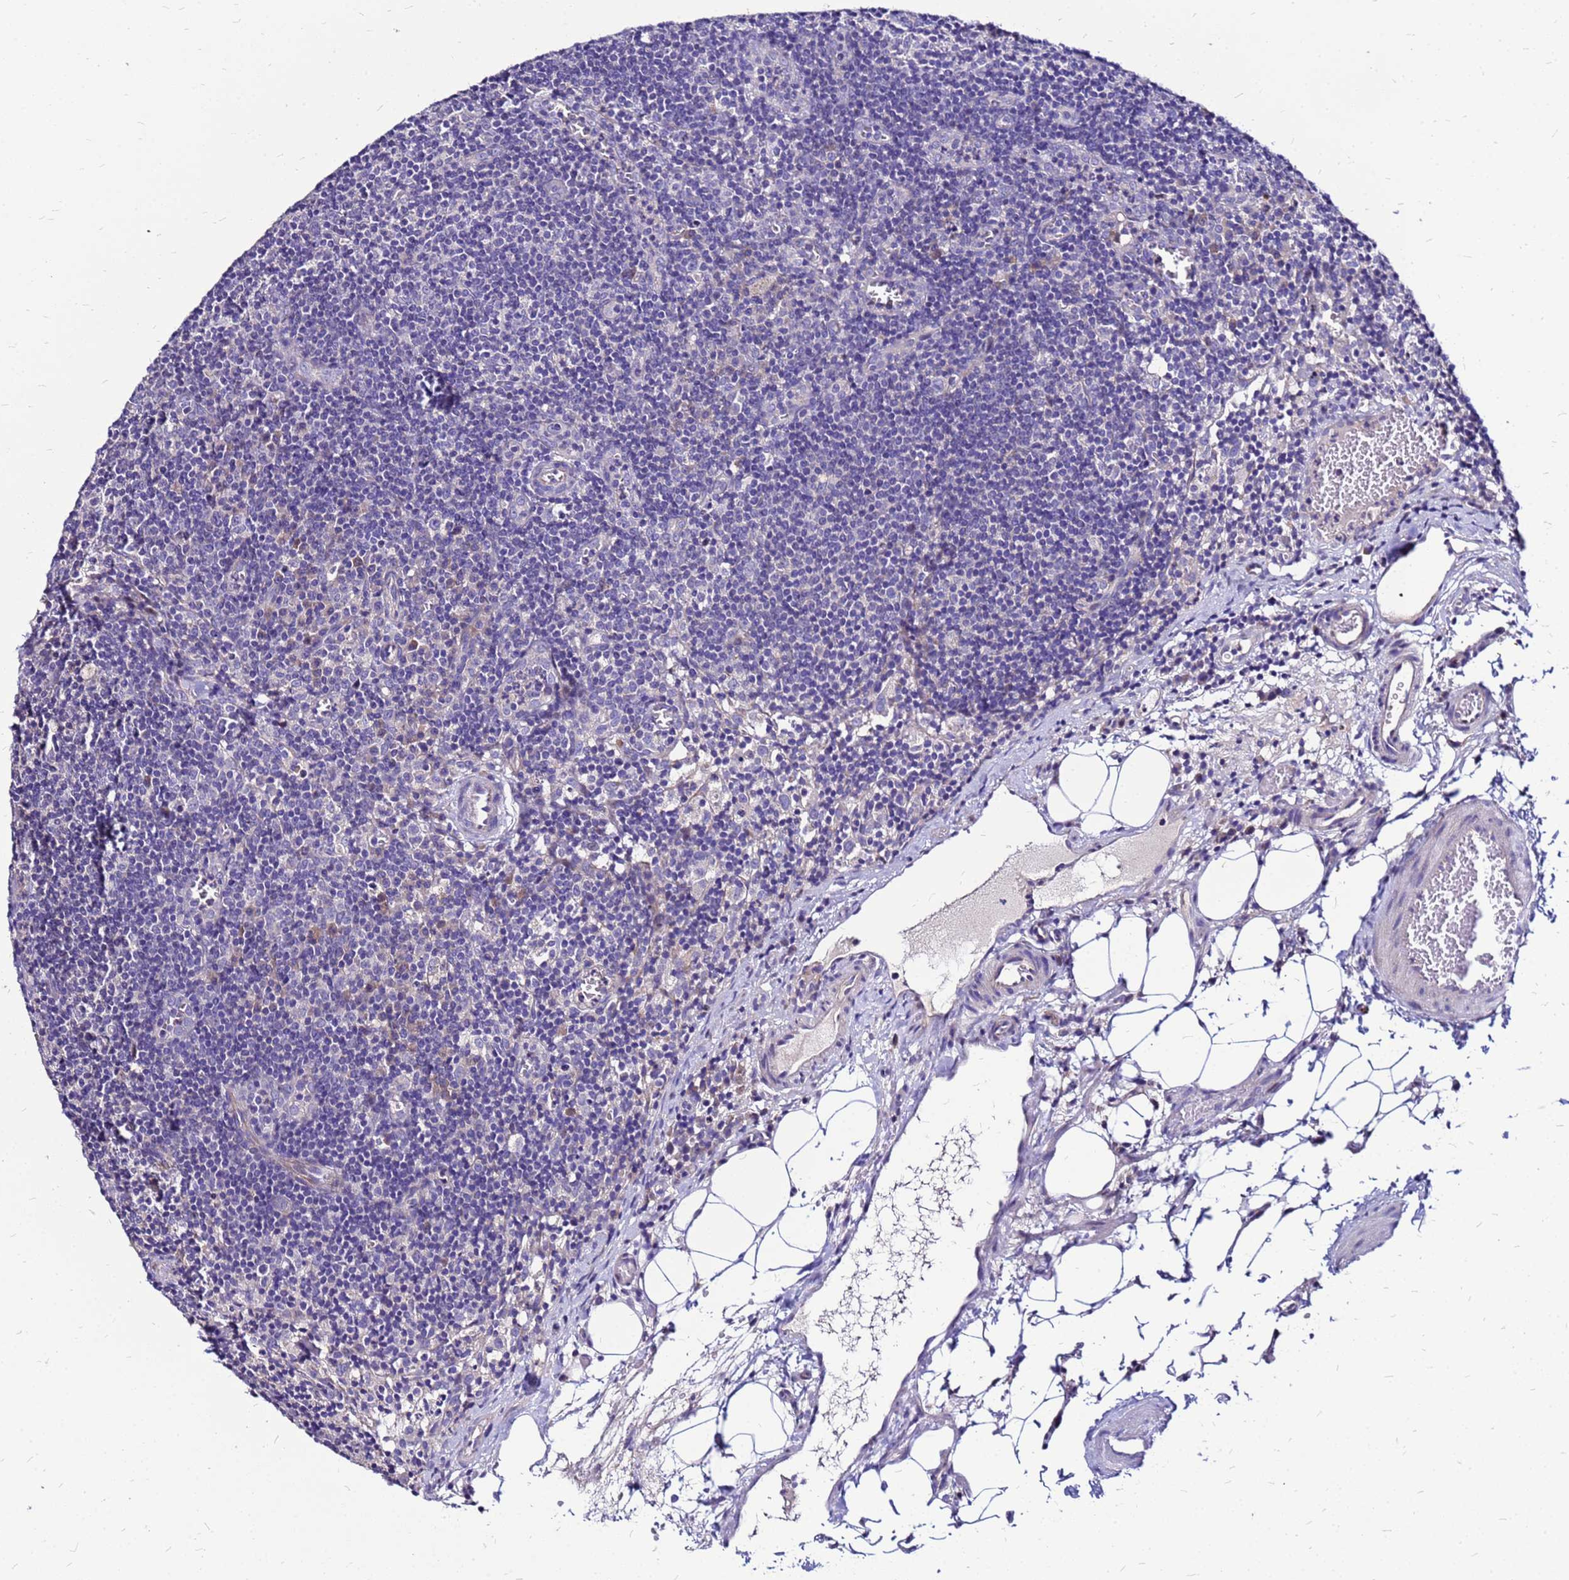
{"staining": {"intensity": "negative", "quantity": "none", "location": "none"}, "tissue": "lymph node", "cell_type": "Germinal center cells", "image_type": "normal", "snomed": [{"axis": "morphology", "description": "Normal tissue, NOS"}, {"axis": "topography", "description": "Lymph node"}], "caption": "A micrograph of lymph node stained for a protein displays no brown staining in germinal center cells. (DAB immunohistochemistry (IHC), high magnification).", "gene": "ARHGEF35", "patient": {"sex": "female", "age": 27}}